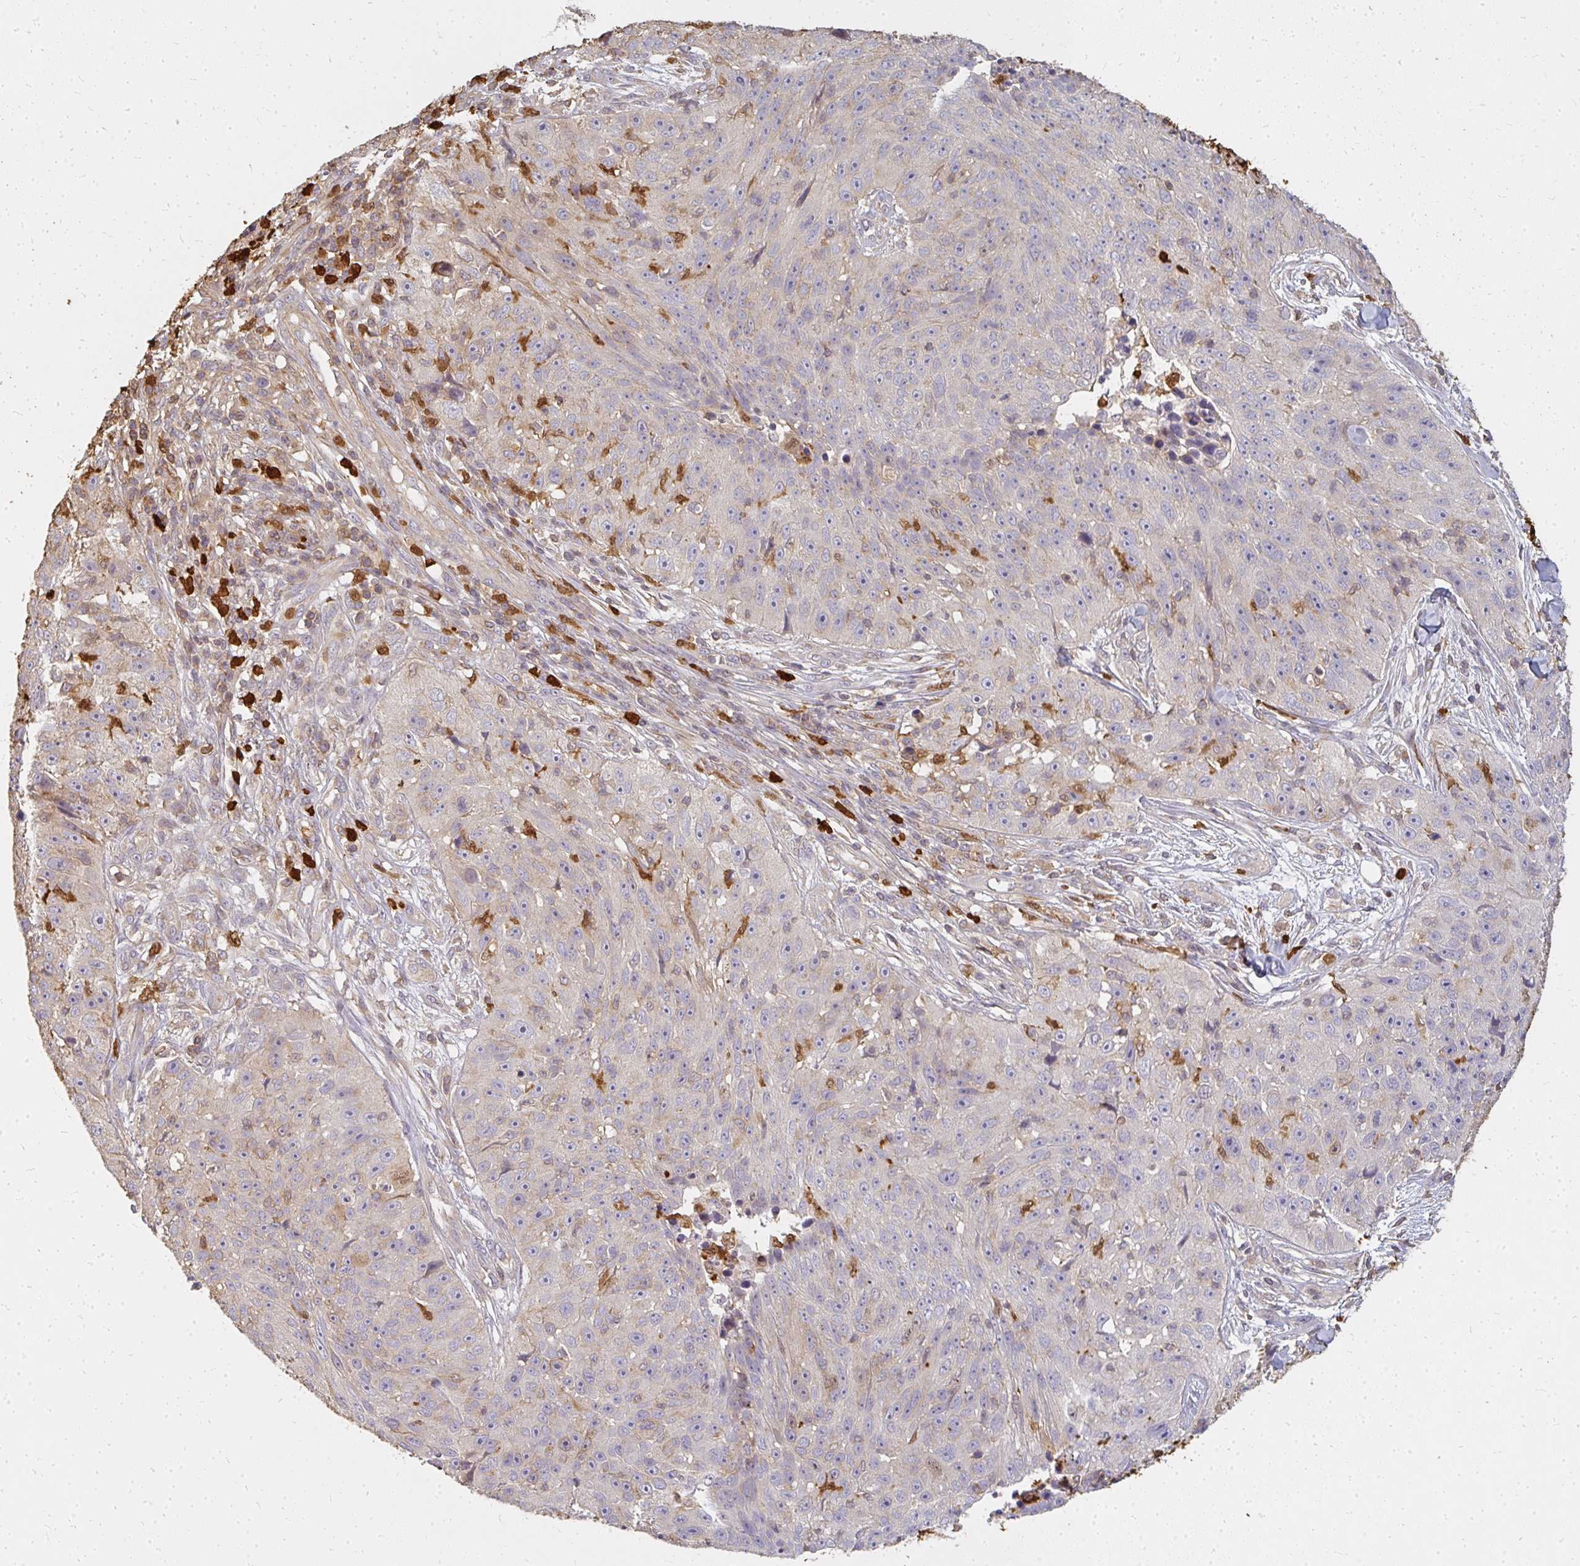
{"staining": {"intensity": "weak", "quantity": "<25%", "location": "cytoplasmic/membranous,nuclear"}, "tissue": "skin cancer", "cell_type": "Tumor cells", "image_type": "cancer", "snomed": [{"axis": "morphology", "description": "Squamous cell carcinoma, NOS"}, {"axis": "topography", "description": "Skin"}], "caption": "Protein analysis of skin squamous cell carcinoma displays no significant positivity in tumor cells. The staining is performed using DAB brown chromogen with nuclei counter-stained in using hematoxylin.", "gene": "CNTRL", "patient": {"sex": "female", "age": 87}}